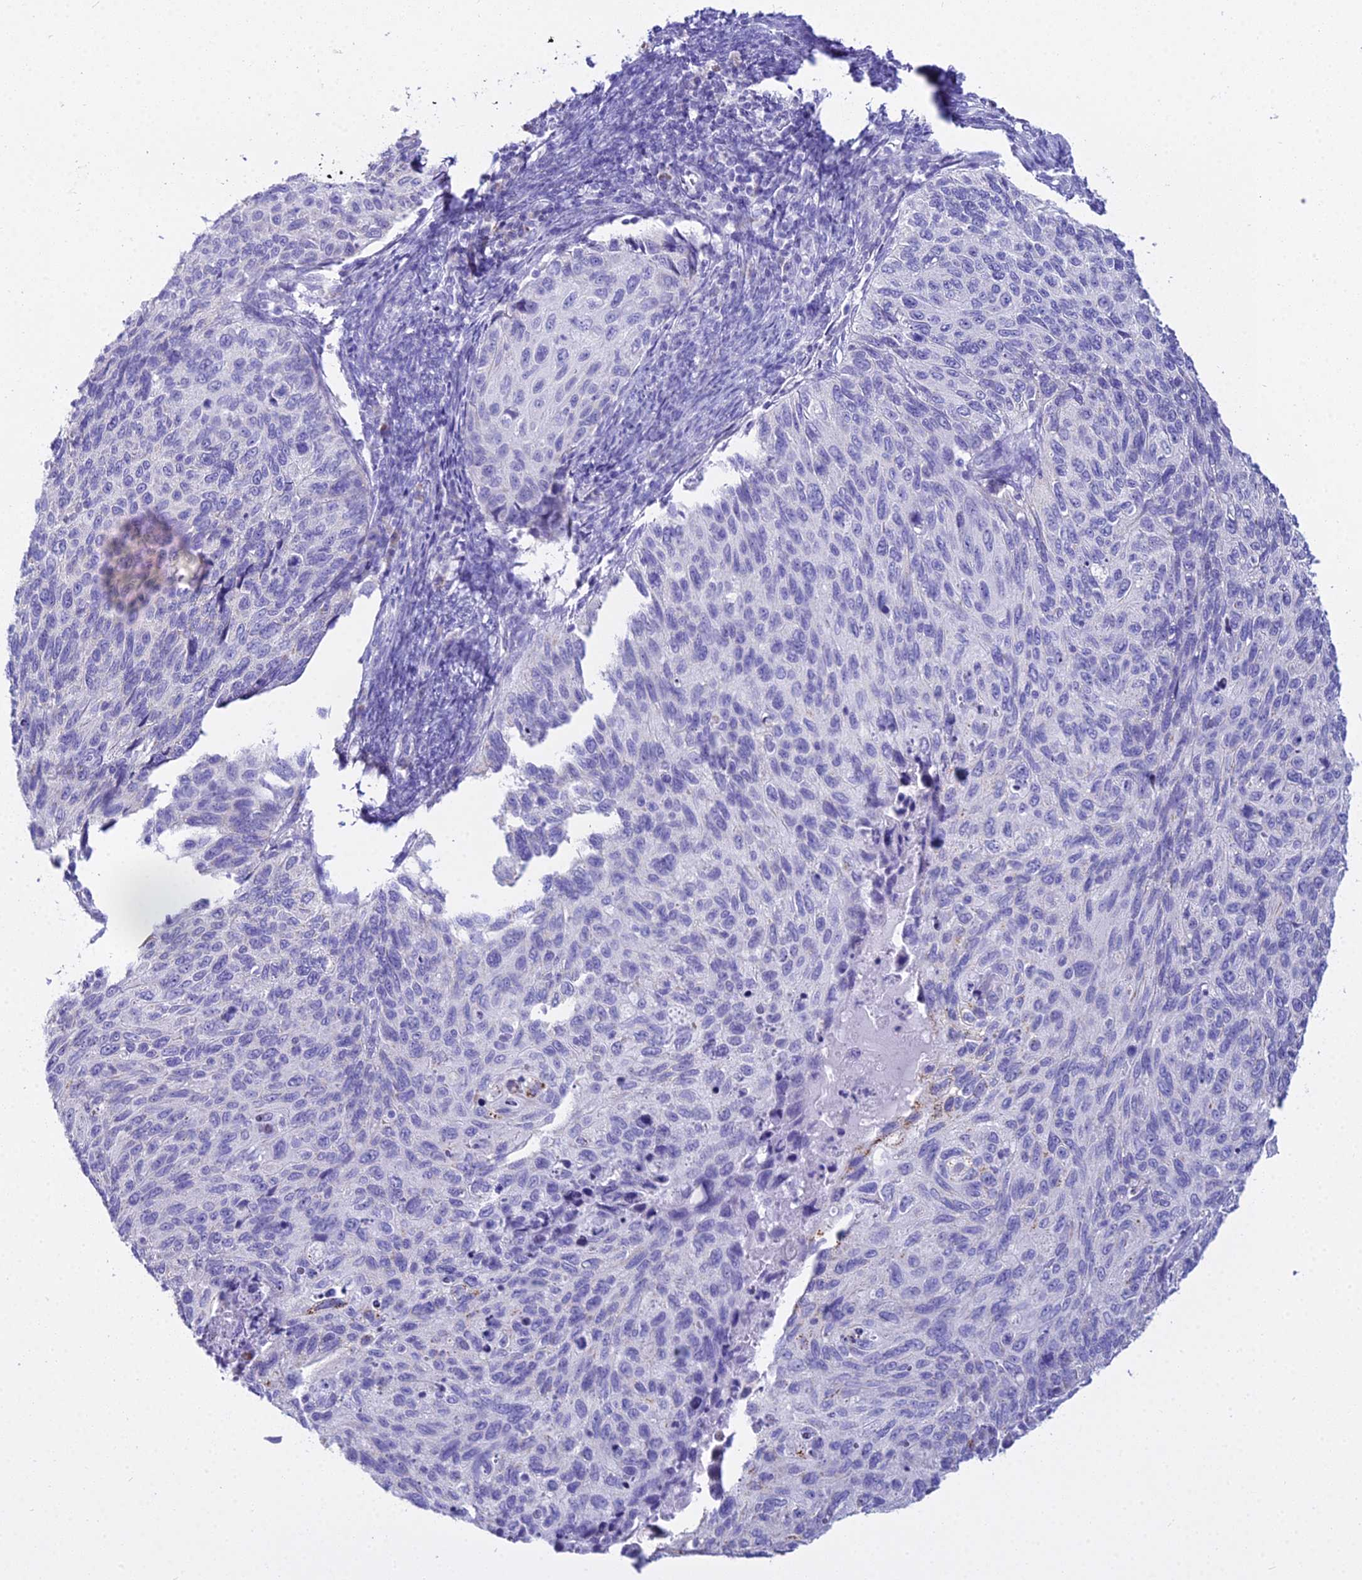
{"staining": {"intensity": "negative", "quantity": "none", "location": "none"}, "tissue": "cervical cancer", "cell_type": "Tumor cells", "image_type": "cancer", "snomed": [{"axis": "morphology", "description": "Squamous cell carcinoma, NOS"}, {"axis": "topography", "description": "Cervix"}], "caption": "Immunohistochemistry photomicrograph of neoplastic tissue: cervical cancer (squamous cell carcinoma) stained with DAB (3,3'-diaminobenzidine) reveals no significant protein staining in tumor cells.", "gene": "CGB2", "patient": {"sex": "female", "age": 70}}